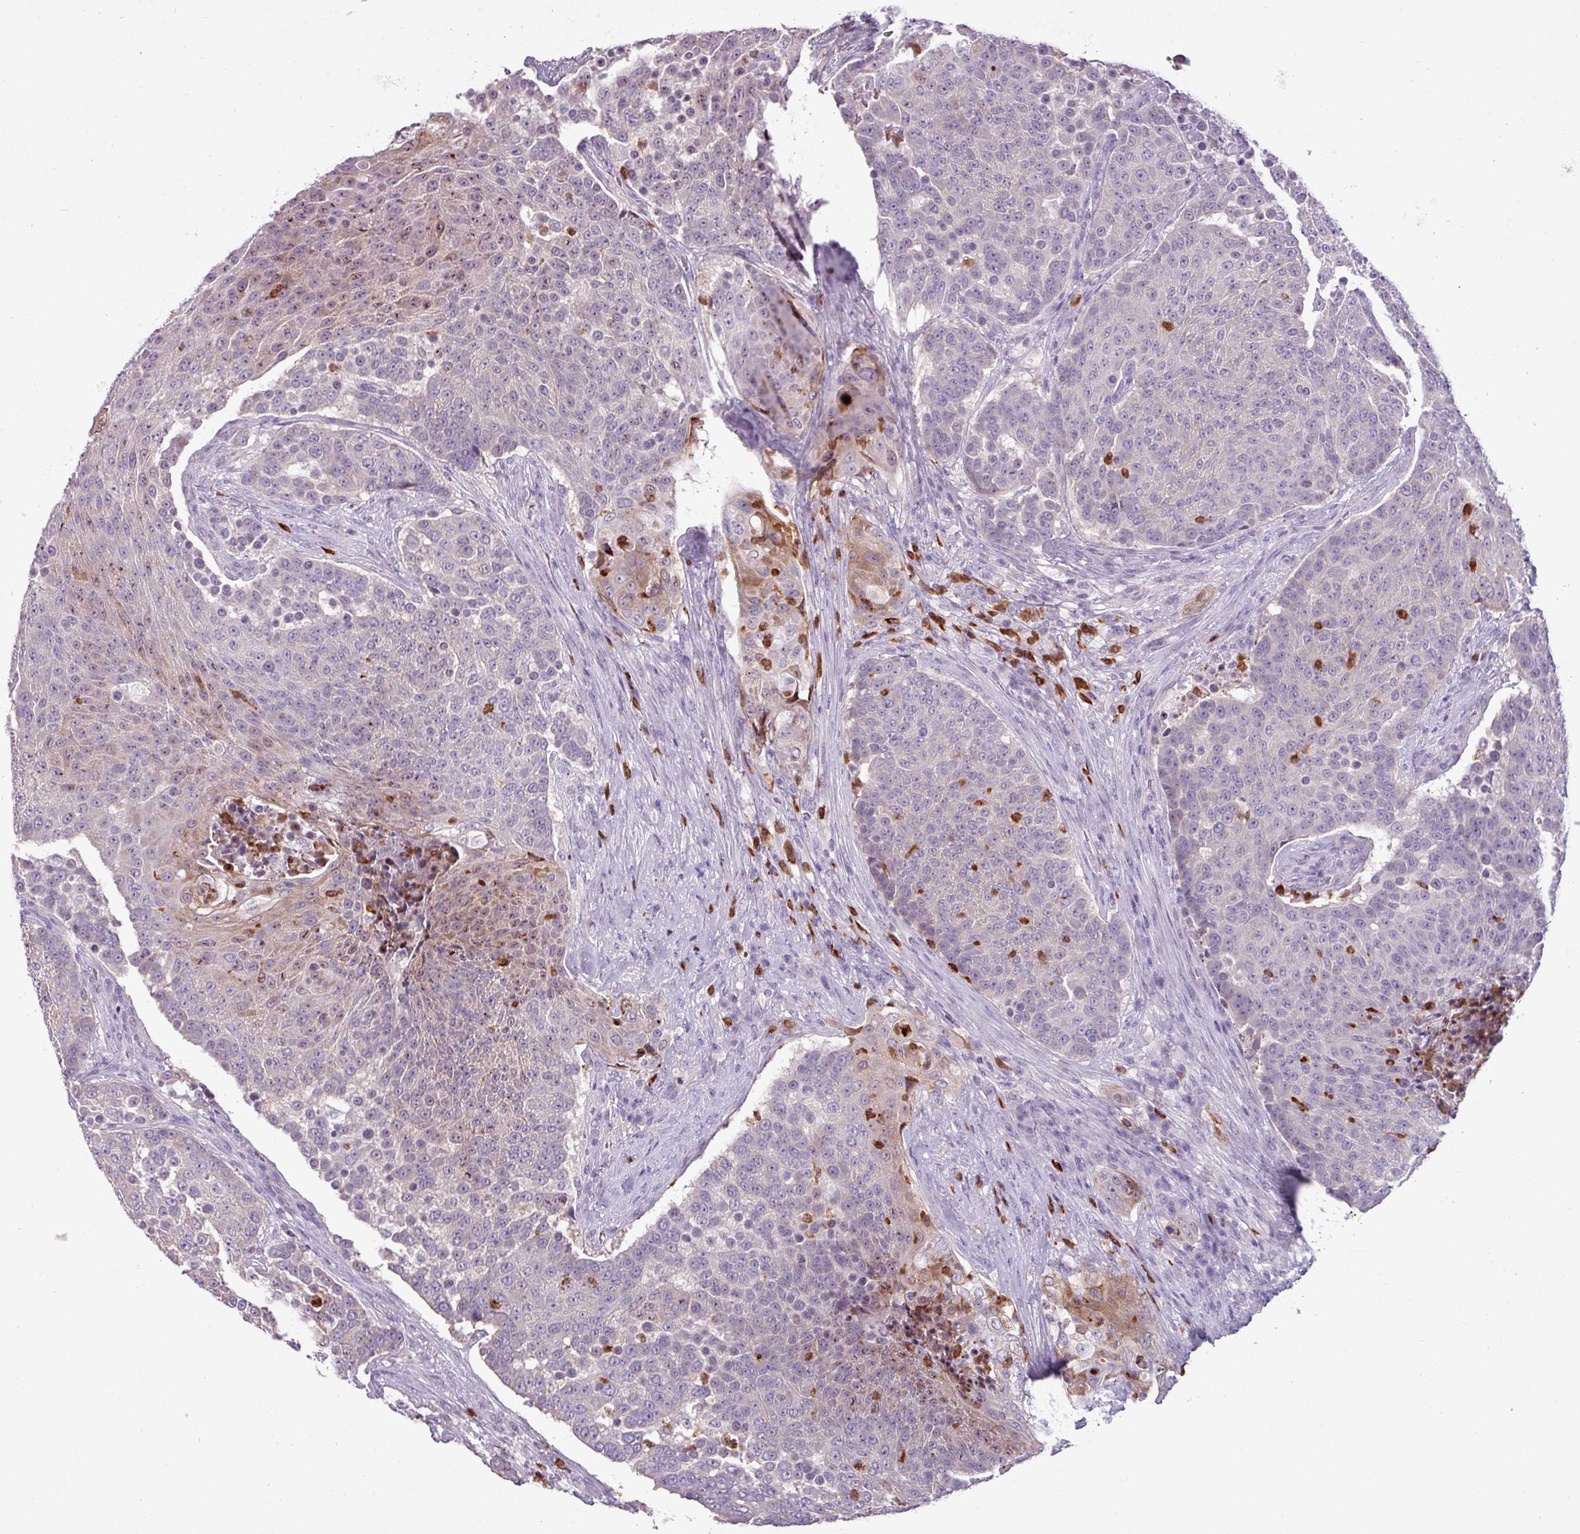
{"staining": {"intensity": "moderate", "quantity": "<25%", "location": "cytoplasmic/membranous"}, "tissue": "urothelial cancer", "cell_type": "Tumor cells", "image_type": "cancer", "snomed": [{"axis": "morphology", "description": "Urothelial carcinoma, High grade"}, {"axis": "topography", "description": "Urinary bladder"}], "caption": "Immunohistochemistry photomicrograph of neoplastic tissue: urothelial cancer stained using immunohistochemistry demonstrates low levels of moderate protein expression localized specifically in the cytoplasmic/membranous of tumor cells, appearing as a cytoplasmic/membranous brown color.", "gene": "TRIM39", "patient": {"sex": "female", "age": 63}}